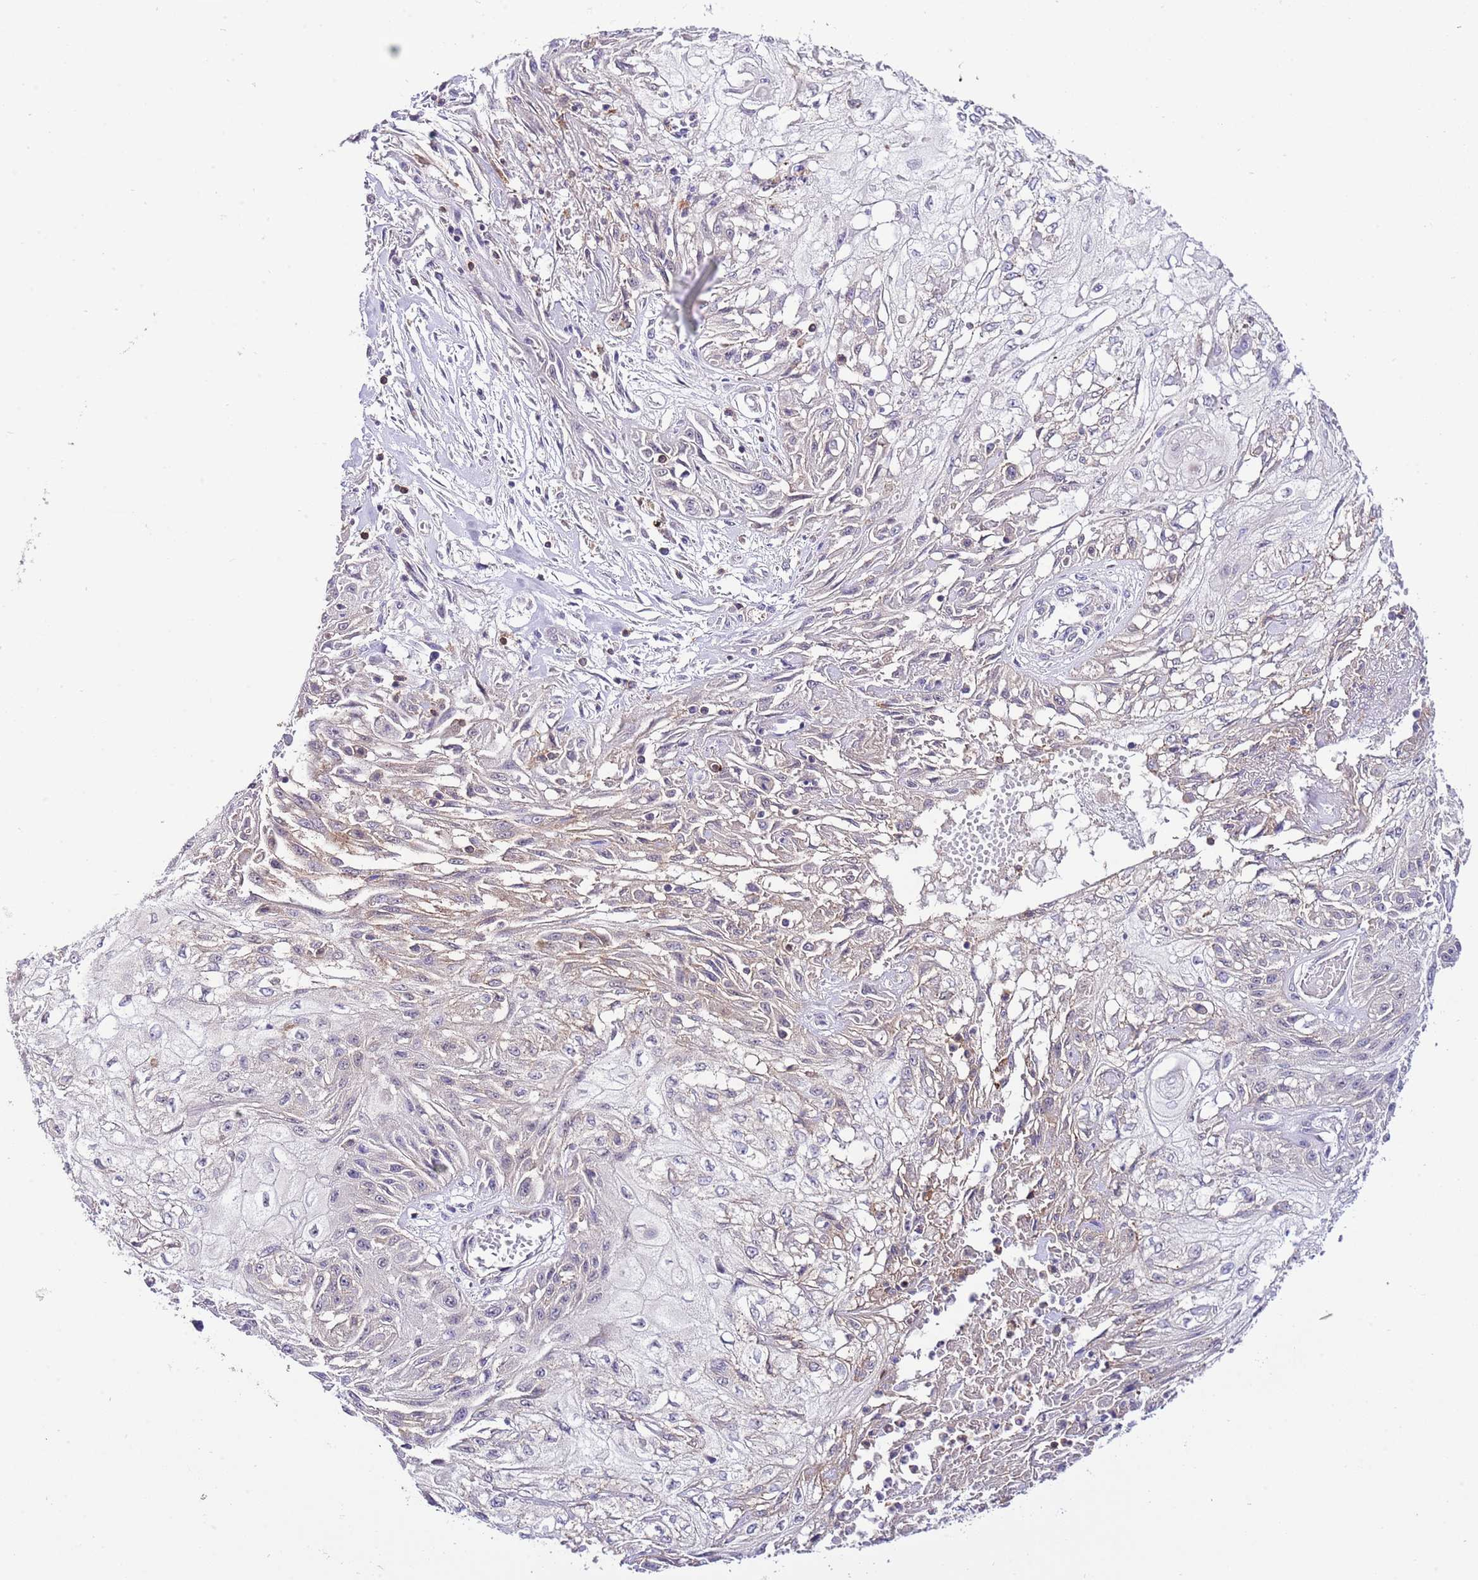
{"staining": {"intensity": "negative", "quantity": "none", "location": "none"}, "tissue": "skin cancer", "cell_type": "Tumor cells", "image_type": "cancer", "snomed": [{"axis": "morphology", "description": "Squamous cell carcinoma, NOS"}, {"axis": "morphology", "description": "Squamous cell carcinoma, metastatic, NOS"}, {"axis": "topography", "description": "Skin"}, {"axis": "topography", "description": "Lymph node"}], "caption": "An IHC micrograph of metastatic squamous cell carcinoma (skin) is shown. There is no staining in tumor cells of metastatic squamous cell carcinoma (skin).", "gene": "EFHD1", "patient": {"sex": "male", "age": 75}}